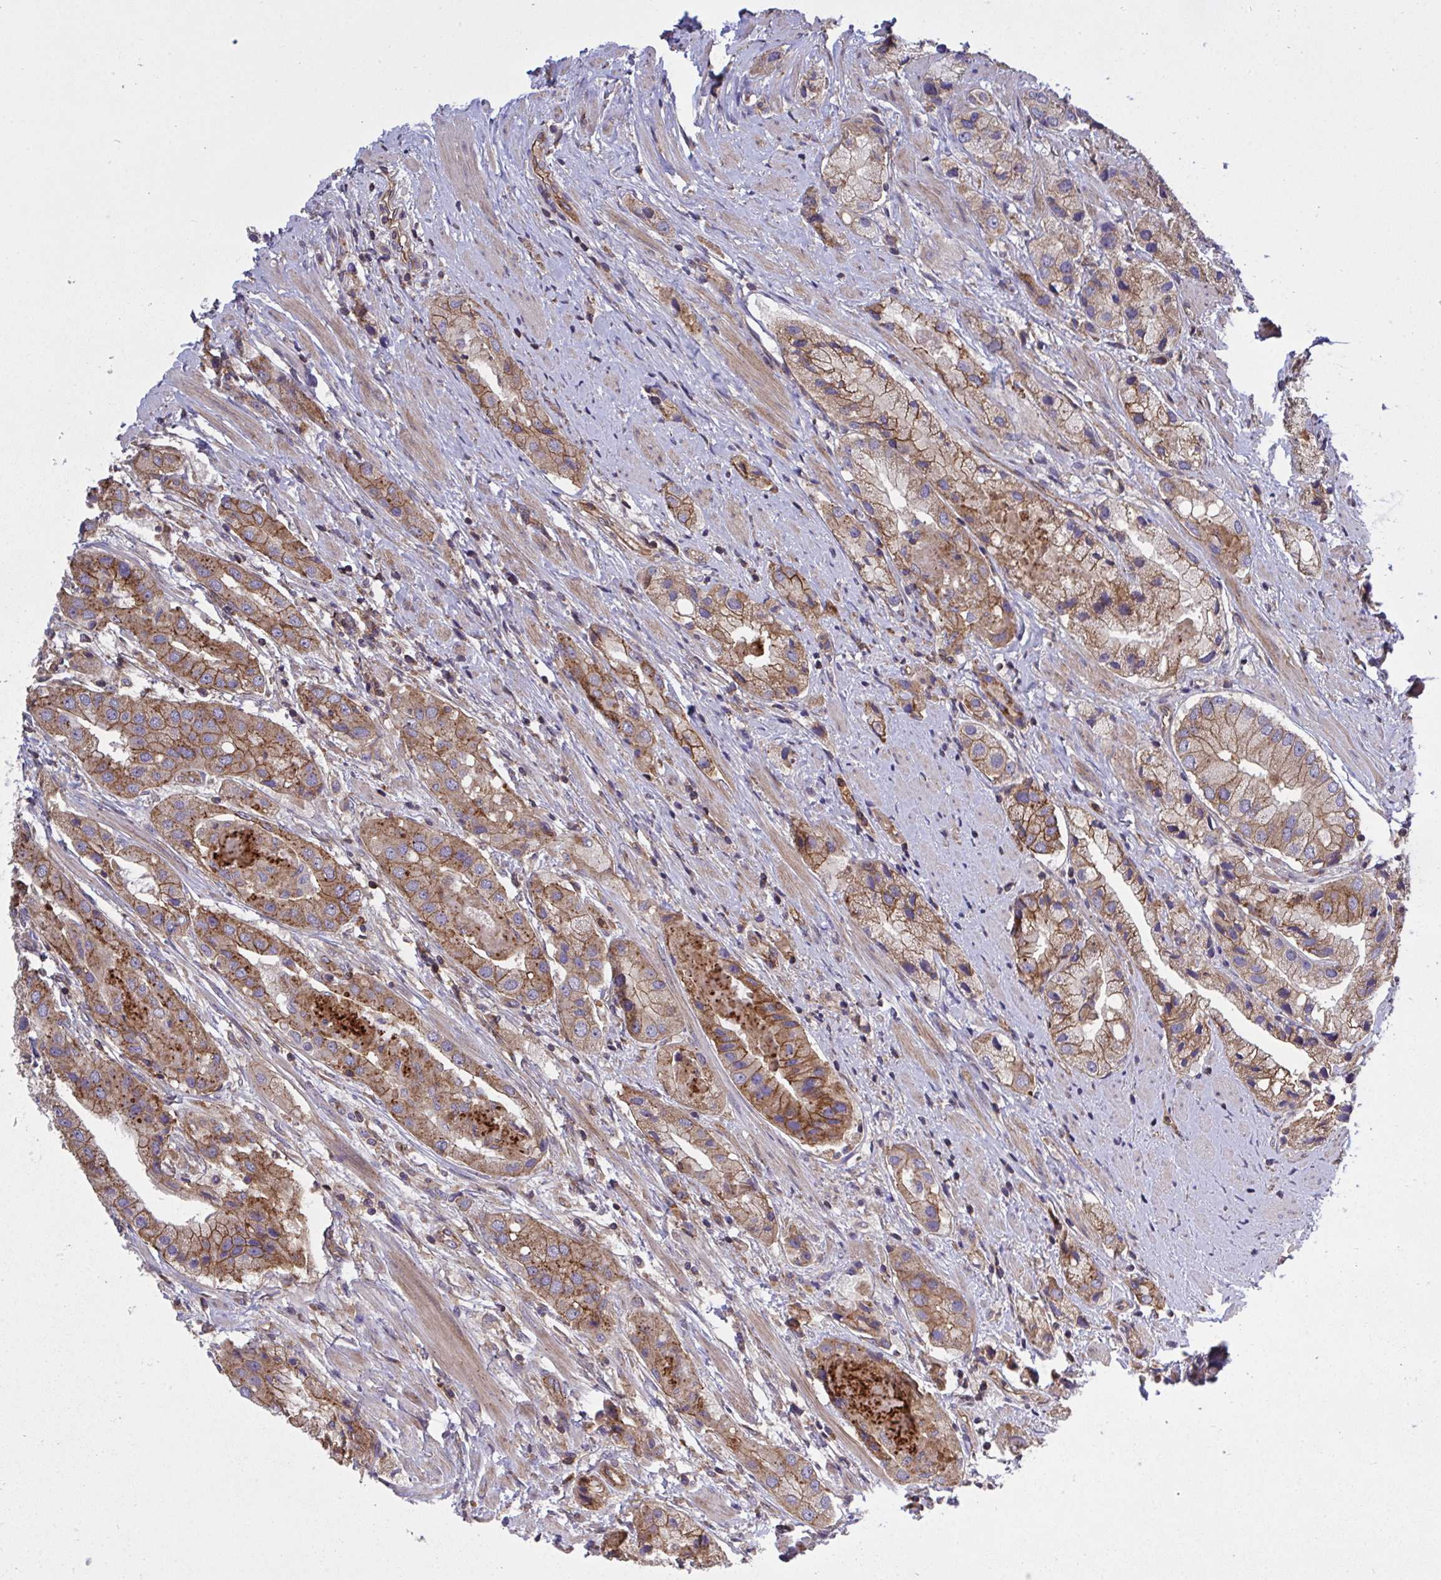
{"staining": {"intensity": "moderate", "quantity": "25%-75%", "location": "cytoplasmic/membranous"}, "tissue": "prostate cancer", "cell_type": "Tumor cells", "image_type": "cancer", "snomed": [{"axis": "morphology", "description": "Adenocarcinoma, Low grade"}, {"axis": "topography", "description": "Prostate"}], "caption": "Adenocarcinoma (low-grade) (prostate) stained for a protein displays moderate cytoplasmic/membranous positivity in tumor cells. The staining is performed using DAB brown chromogen to label protein expression. The nuclei are counter-stained blue using hematoxylin.", "gene": "C4orf36", "patient": {"sex": "male", "age": 69}}